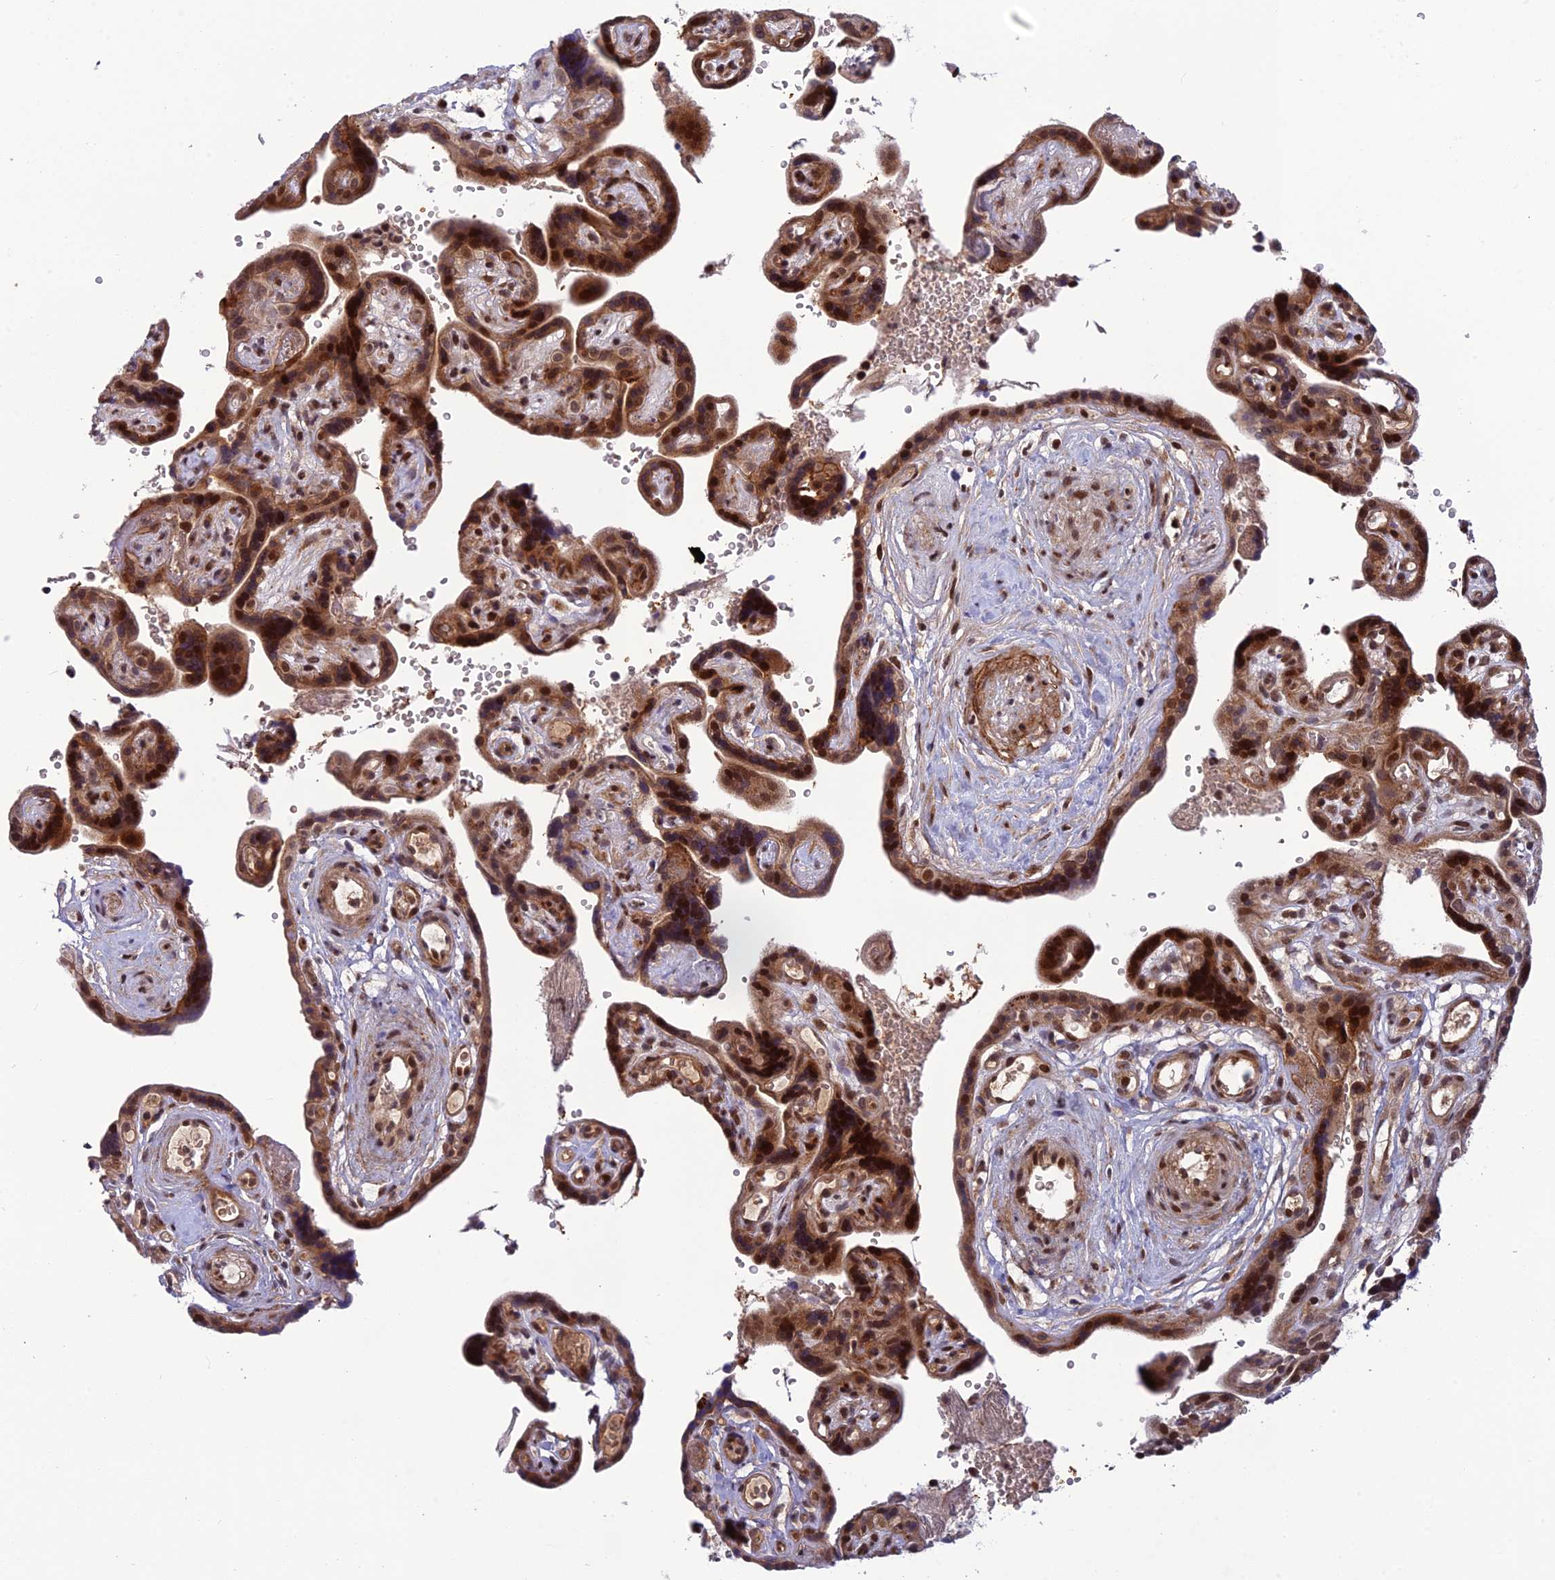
{"staining": {"intensity": "moderate", "quantity": ">75%", "location": "cytoplasmic/membranous,nuclear"}, "tissue": "placenta", "cell_type": "Decidual cells", "image_type": "normal", "snomed": [{"axis": "morphology", "description": "Normal tissue, NOS"}, {"axis": "topography", "description": "Placenta"}], "caption": "Placenta stained with DAB (3,3'-diaminobenzidine) immunohistochemistry demonstrates medium levels of moderate cytoplasmic/membranous,nuclear positivity in about >75% of decidual cells.", "gene": "SMIM7", "patient": {"sex": "female", "age": 30}}